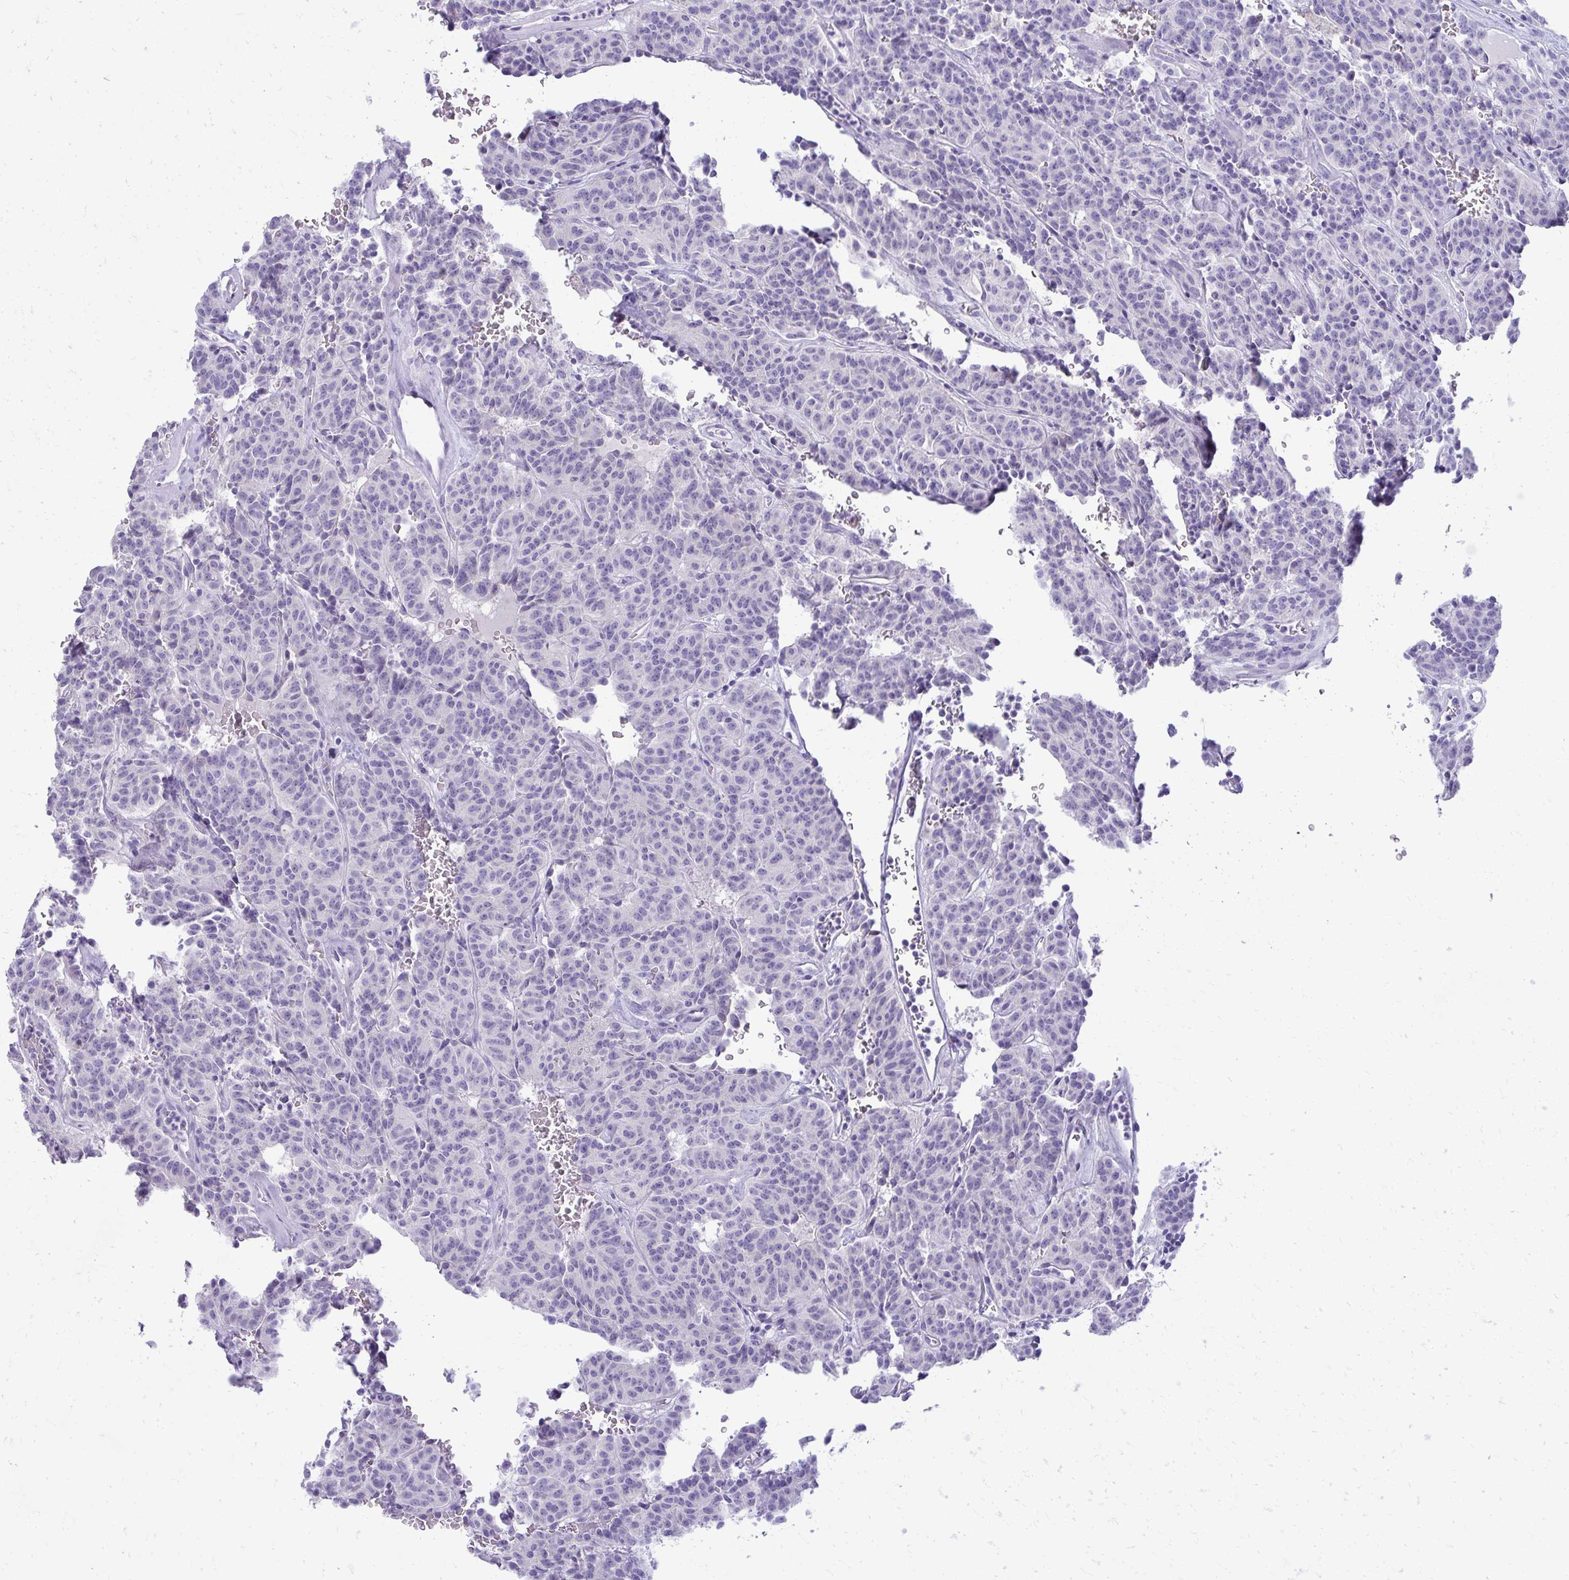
{"staining": {"intensity": "negative", "quantity": "none", "location": "none"}, "tissue": "carcinoid", "cell_type": "Tumor cells", "image_type": "cancer", "snomed": [{"axis": "morphology", "description": "Carcinoid, malignant, NOS"}, {"axis": "topography", "description": "Lung"}], "caption": "Immunohistochemical staining of carcinoid (malignant) demonstrates no significant staining in tumor cells.", "gene": "AIG1", "patient": {"sex": "female", "age": 61}}